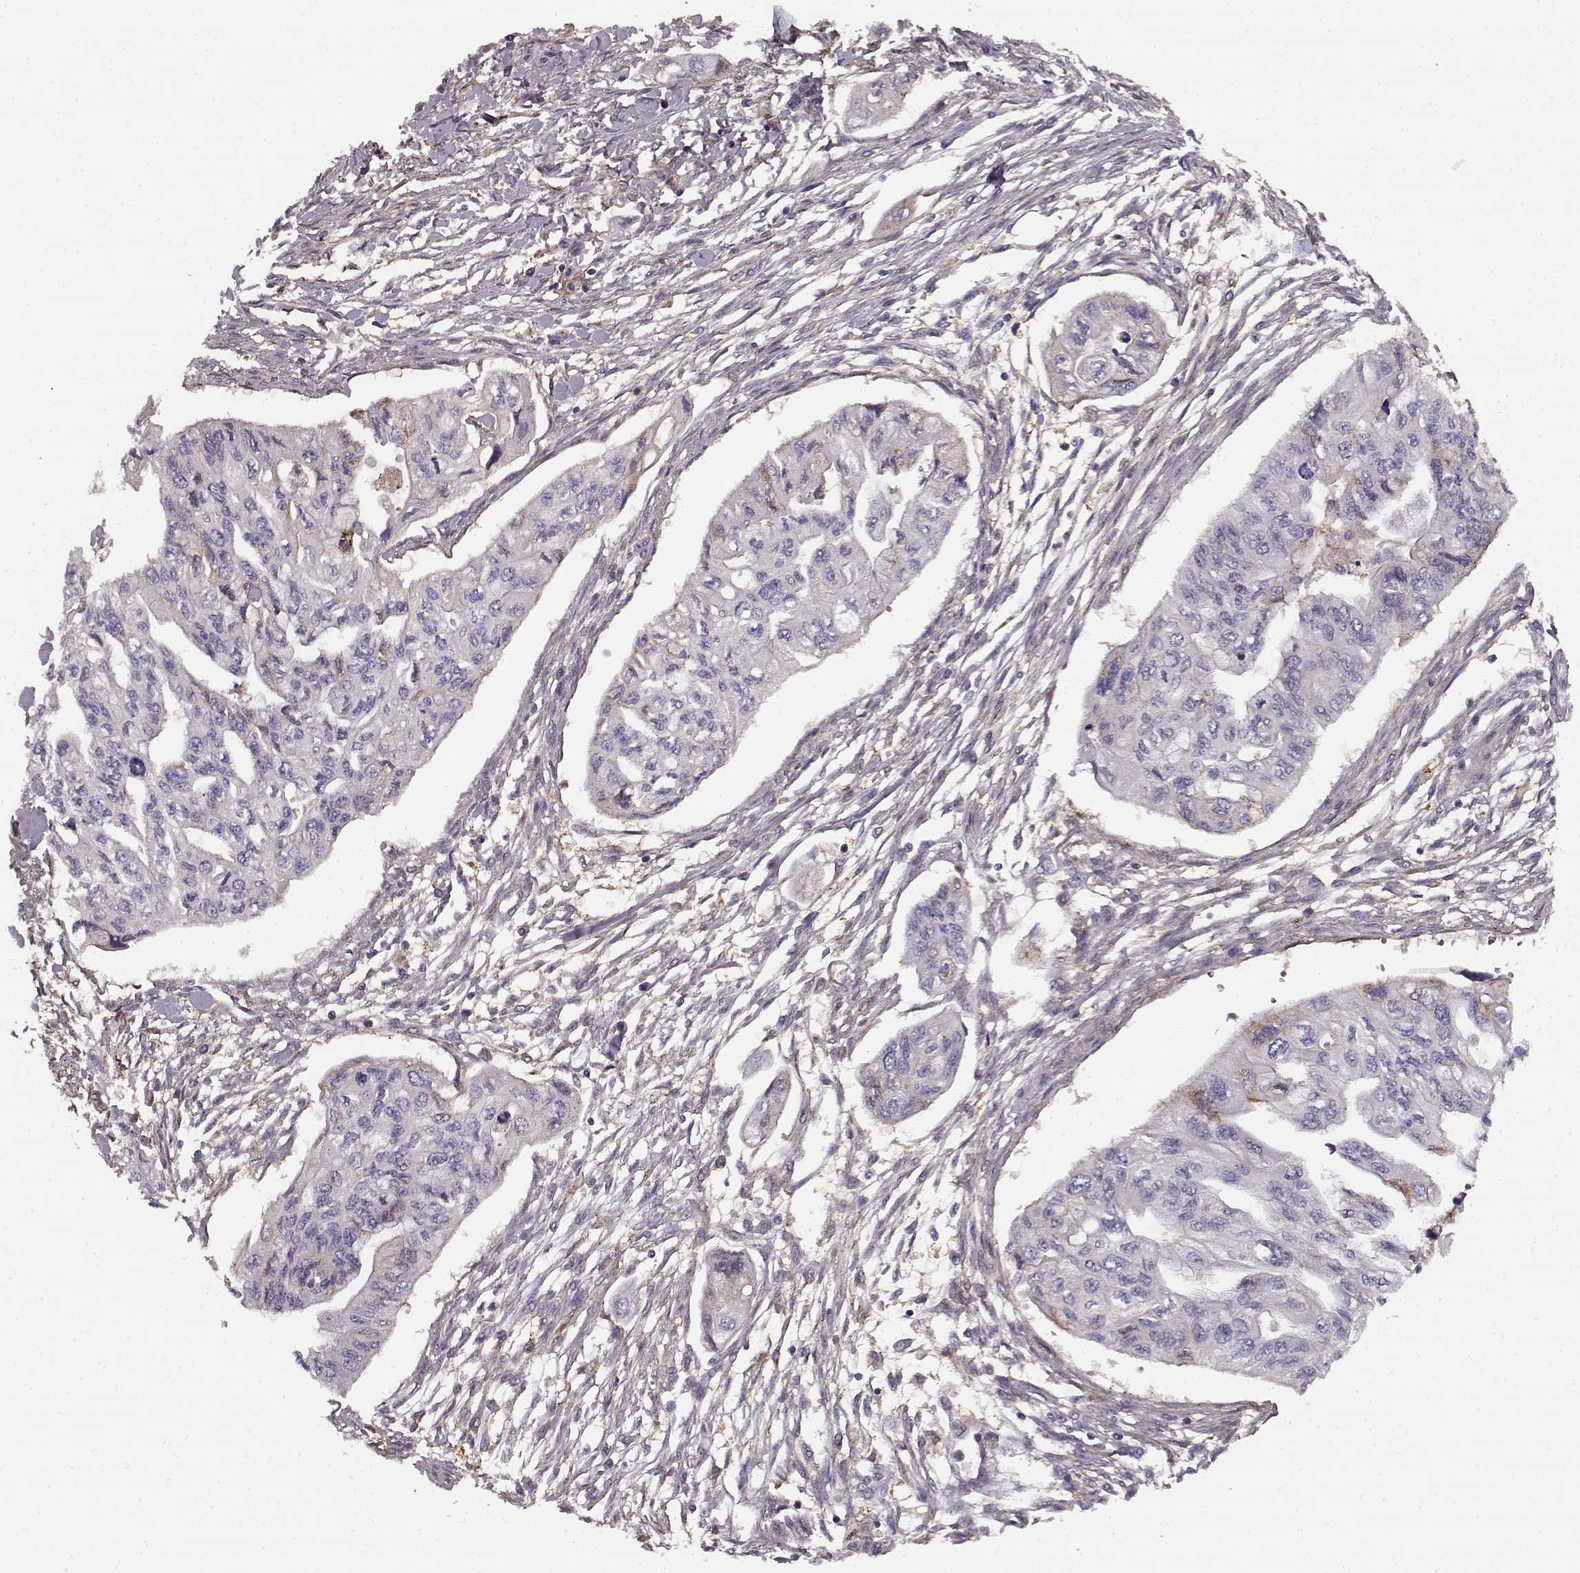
{"staining": {"intensity": "negative", "quantity": "none", "location": "none"}, "tissue": "pancreatic cancer", "cell_type": "Tumor cells", "image_type": "cancer", "snomed": [{"axis": "morphology", "description": "Adenocarcinoma, NOS"}, {"axis": "topography", "description": "Pancreas"}], "caption": "Adenocarcinoma (pancreatic) was stained to show a protein in brown. There is no significant expression in tumor cells.", "gene": "MFSD1", "patient": {"sex": "female", "age": 76}}